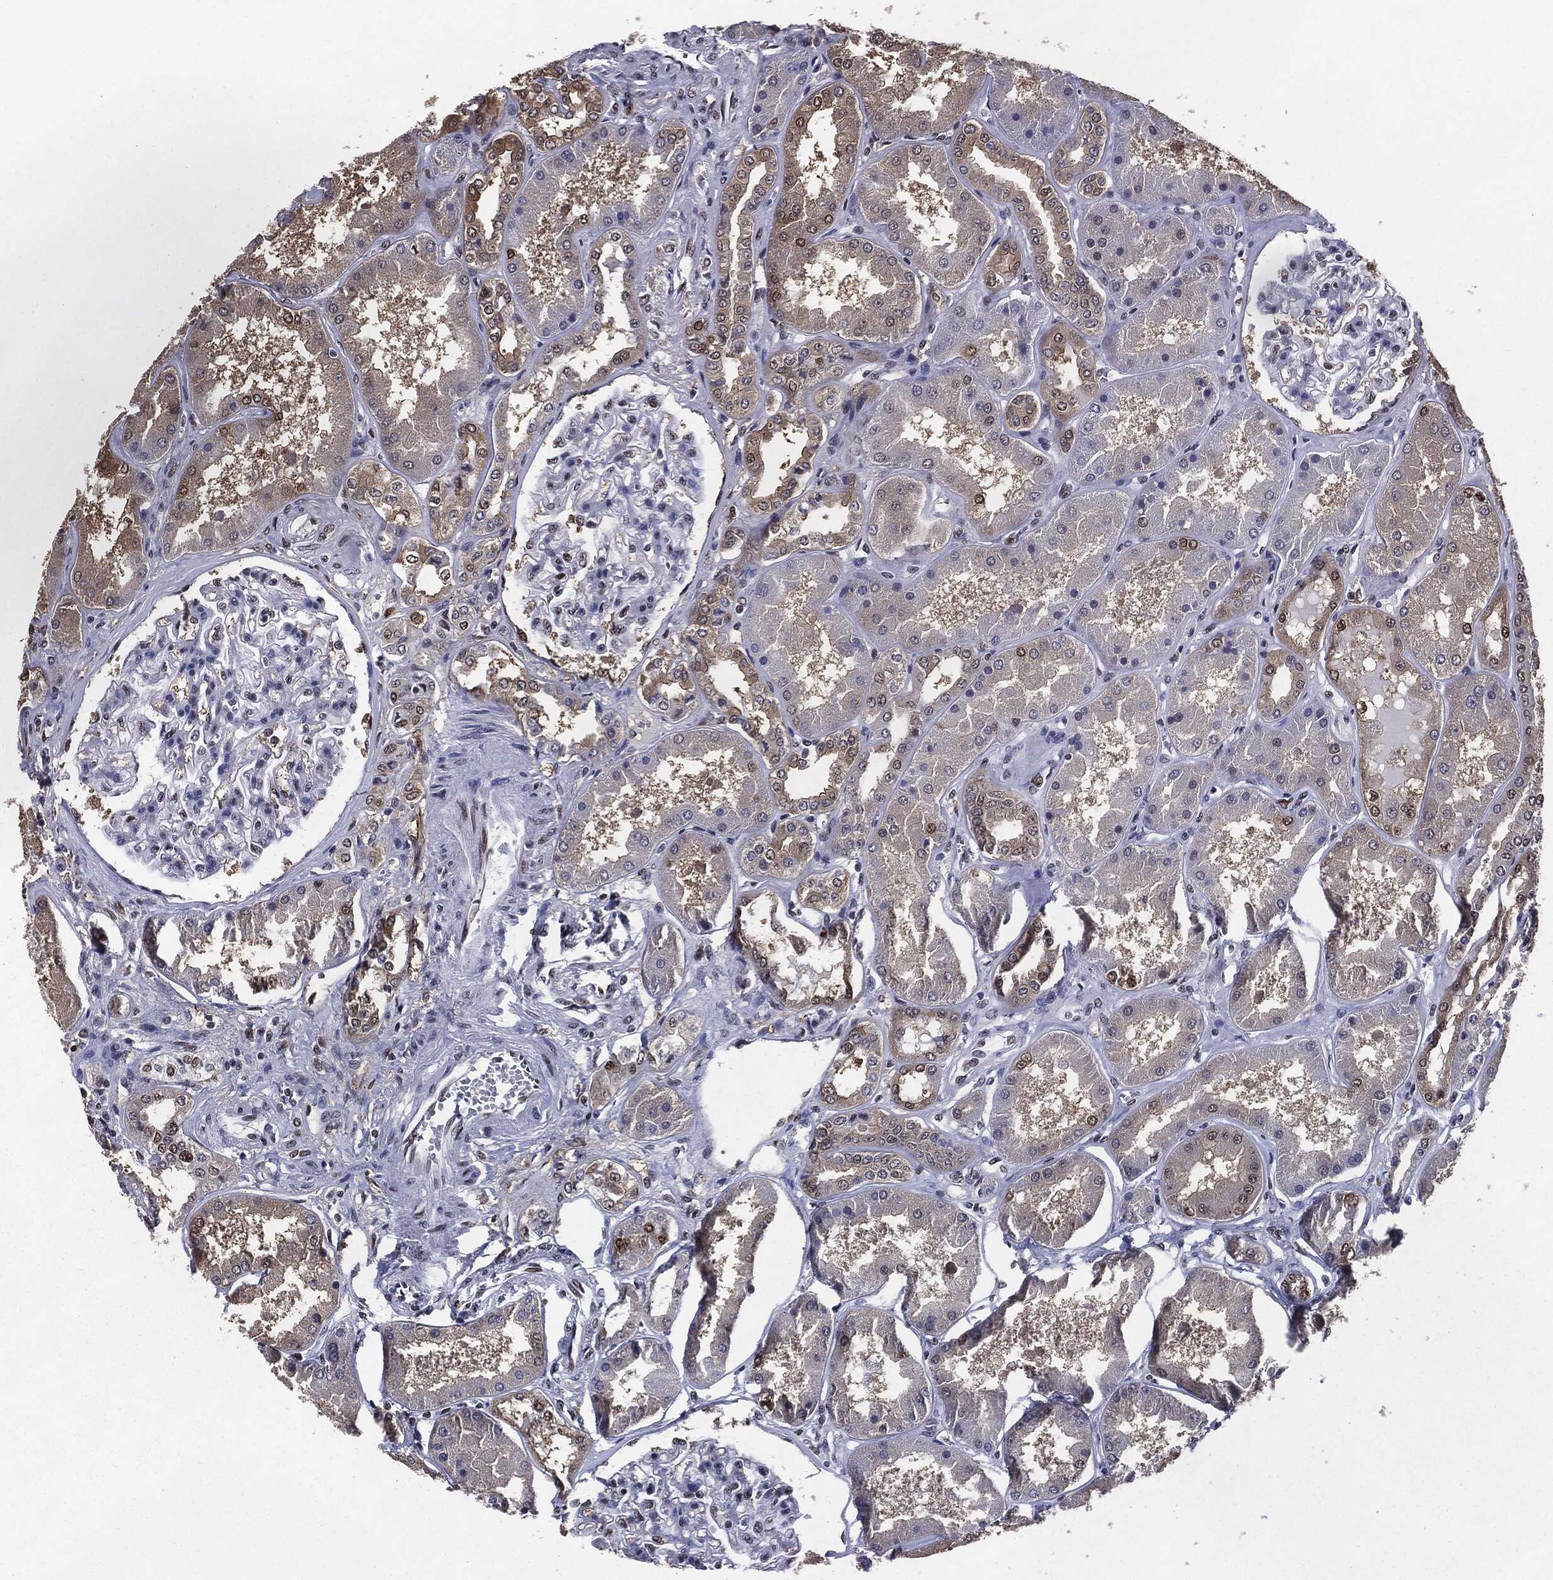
{"staining": {"intensity": "moderate", "quantity": "<25%", "location": "nuclear"}, "tissue": "kidney", "cell_type": "Cells in glomeruli", "image_type": "normal", "snomed": [{"axis": "morphology", "description": "Normal tissue, NOS"}, {"axis": "topography", "description": "Kidney"}], "caption": "Unremarkable kidney displays moderate nuclear expression in about <25% of cells in glomeruli, visualized by immunohistochemistry. (IHC, brightfield microscopy, high magnification).", "gene": "JUN", "patient": {"sex": "female", "age": 56}}